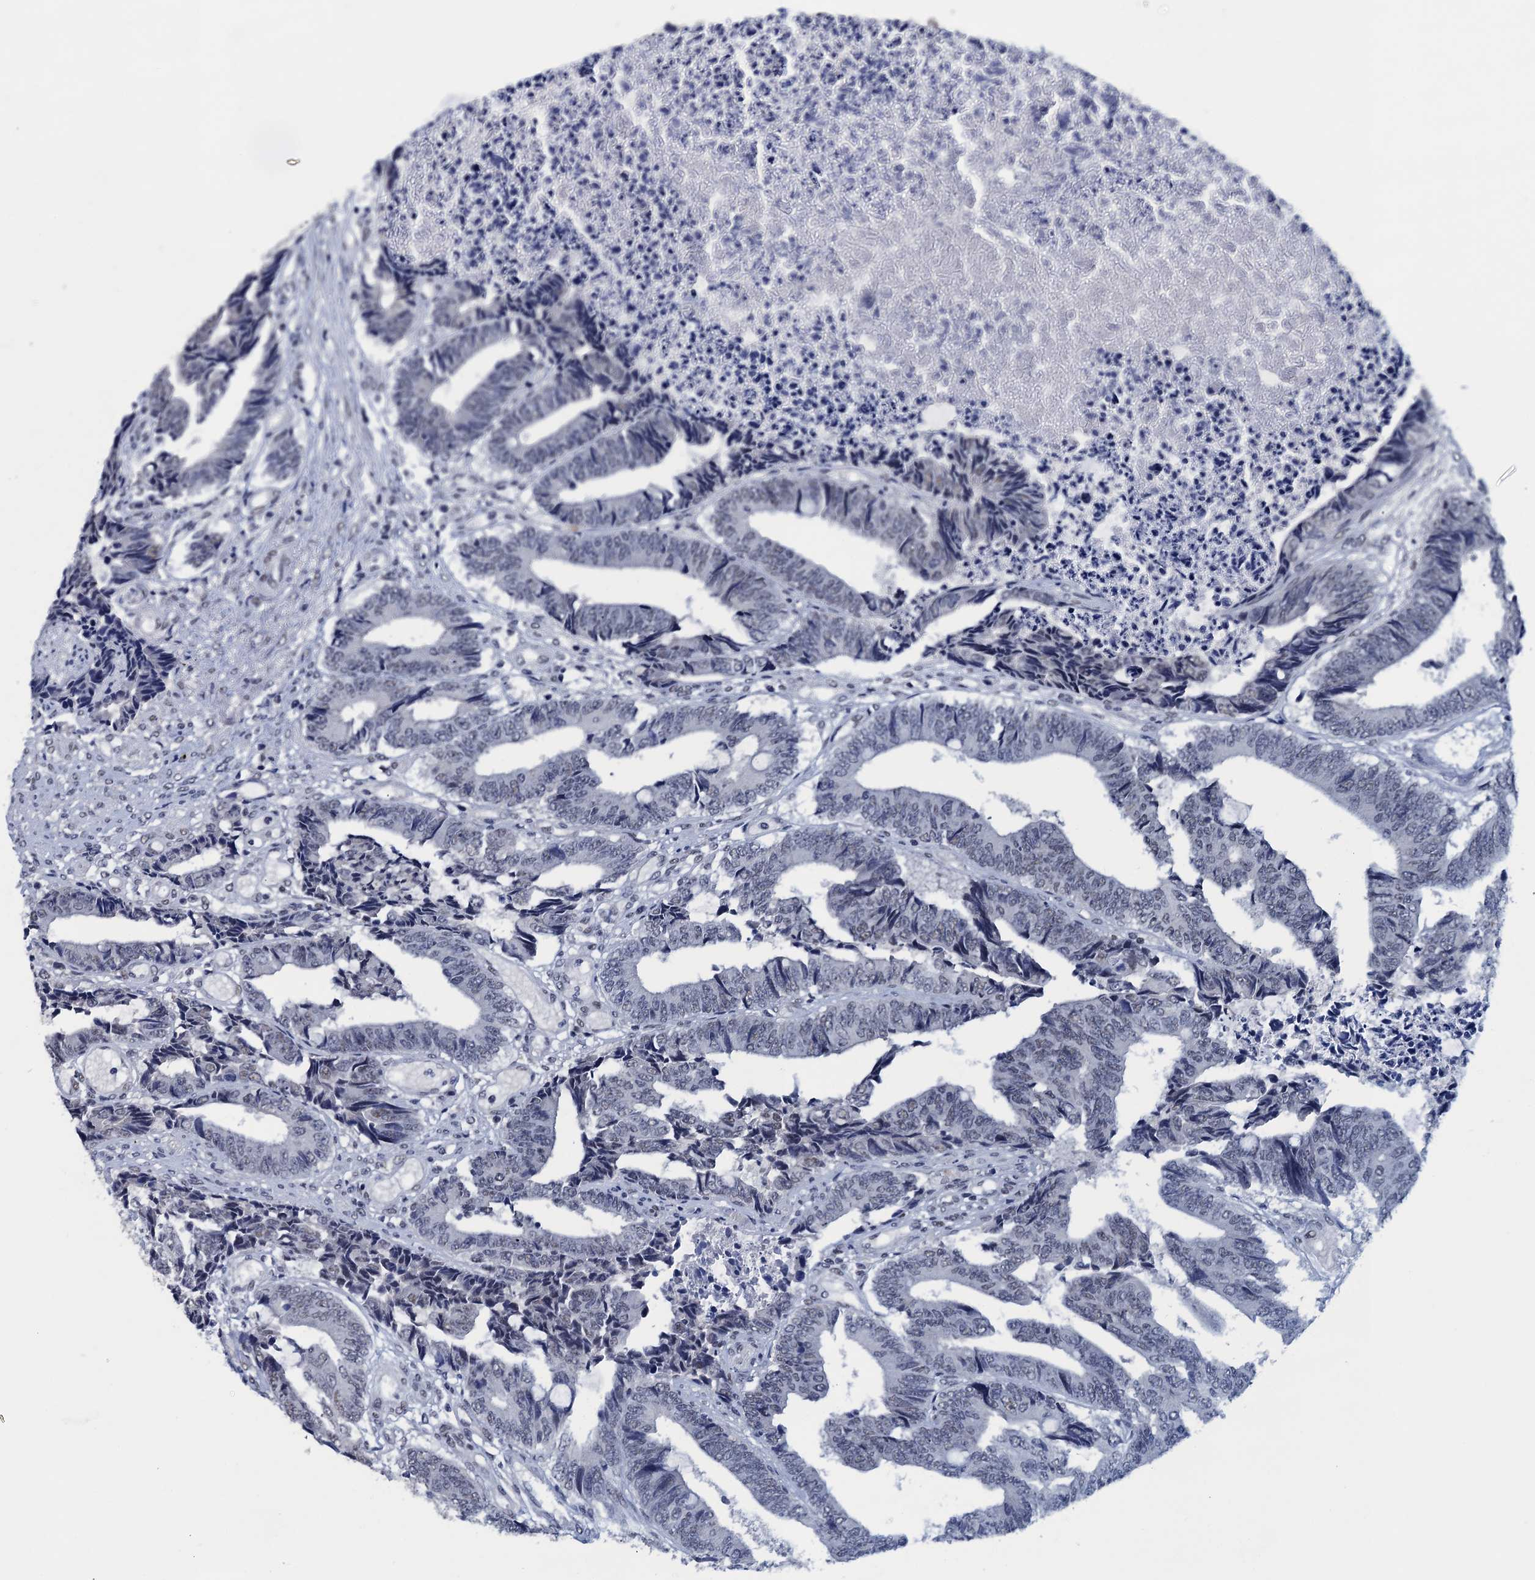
{"staining": {"intensity": "negative", "quantity": "none", "location": "none"}, "tissue": "colorectal cancer", "cell_type": "Tumor cells", "image_type": "cancer", "snomed": [{"axis": "morphology", "description": "Adenocarcinoma, NOS"}, {"axis": "topography", "description": "Rectum"}], "caption": "This is an immunohistochemistry photomicrograph of colorectal adenocarcinoma. There is no expression in tumor cells.", "gene": "FNBP4", "patient": {"sex": "male", "age": 84}}